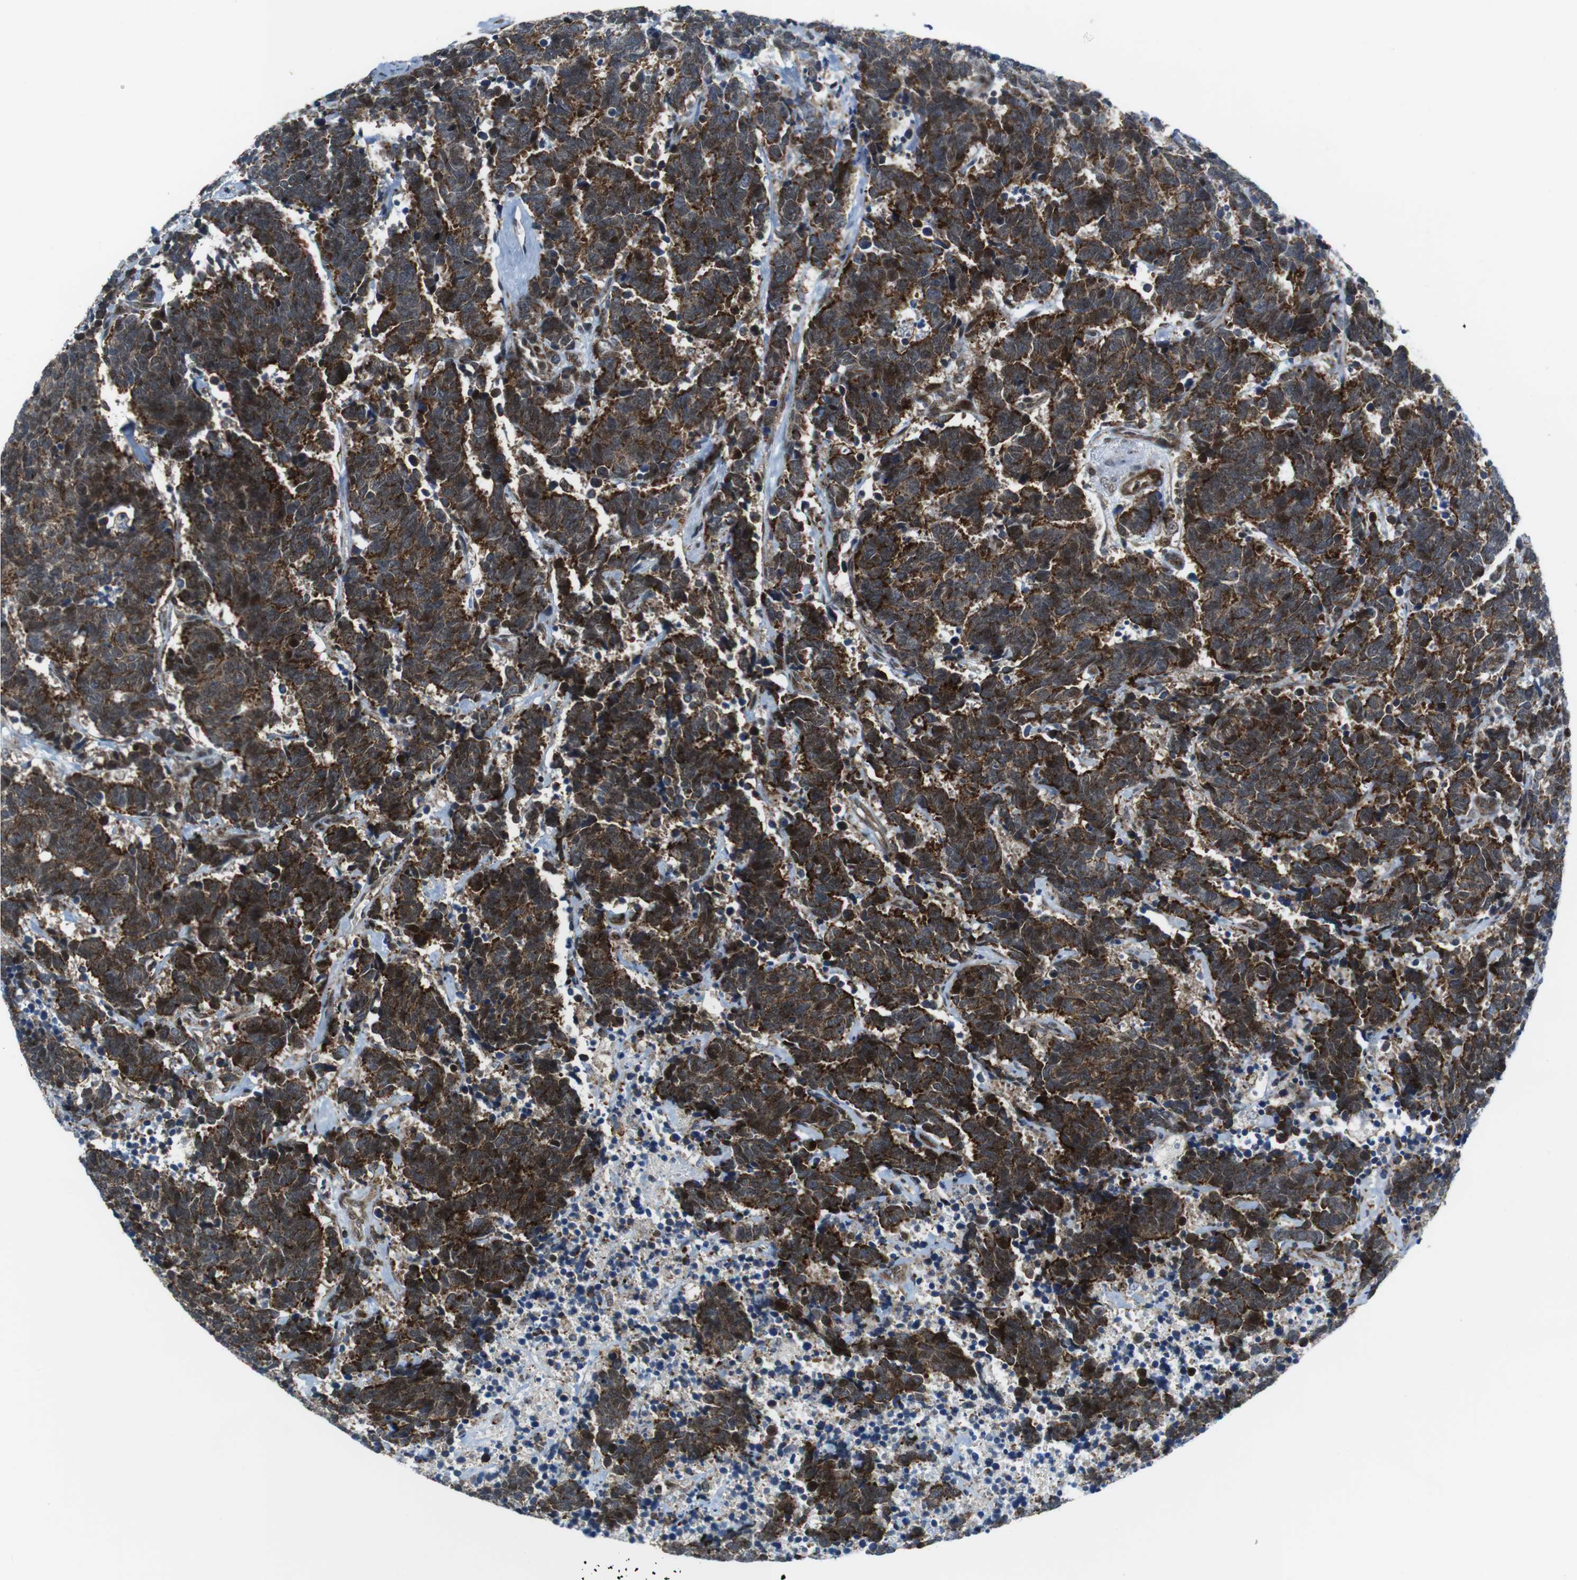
{"staining": {"intensity": "strong", "quantity": ">75%", "location": "cytoplasmic/membranous,nuclear"}, "tissue": "carcinoid", "cell_type": "Tumor cells", "image_type": "cancer", "snomed": [{"axis": "morphology", "description": "Carcinoma, NOS"}, {"axis": "morphology", "description": "Carcinoid, malignant, NOS"}, {"axis": "topography", "description": "Urinary bladder"}], "caption": "There is high levels of strong cytoplasmic/membranous and nuclear positivity in tumor cells of carcinoid, as demonstrated by immunohistochemical staining (brown color).", "gene": "CUL7", "patient": {"sex": "male", "age": 57}}